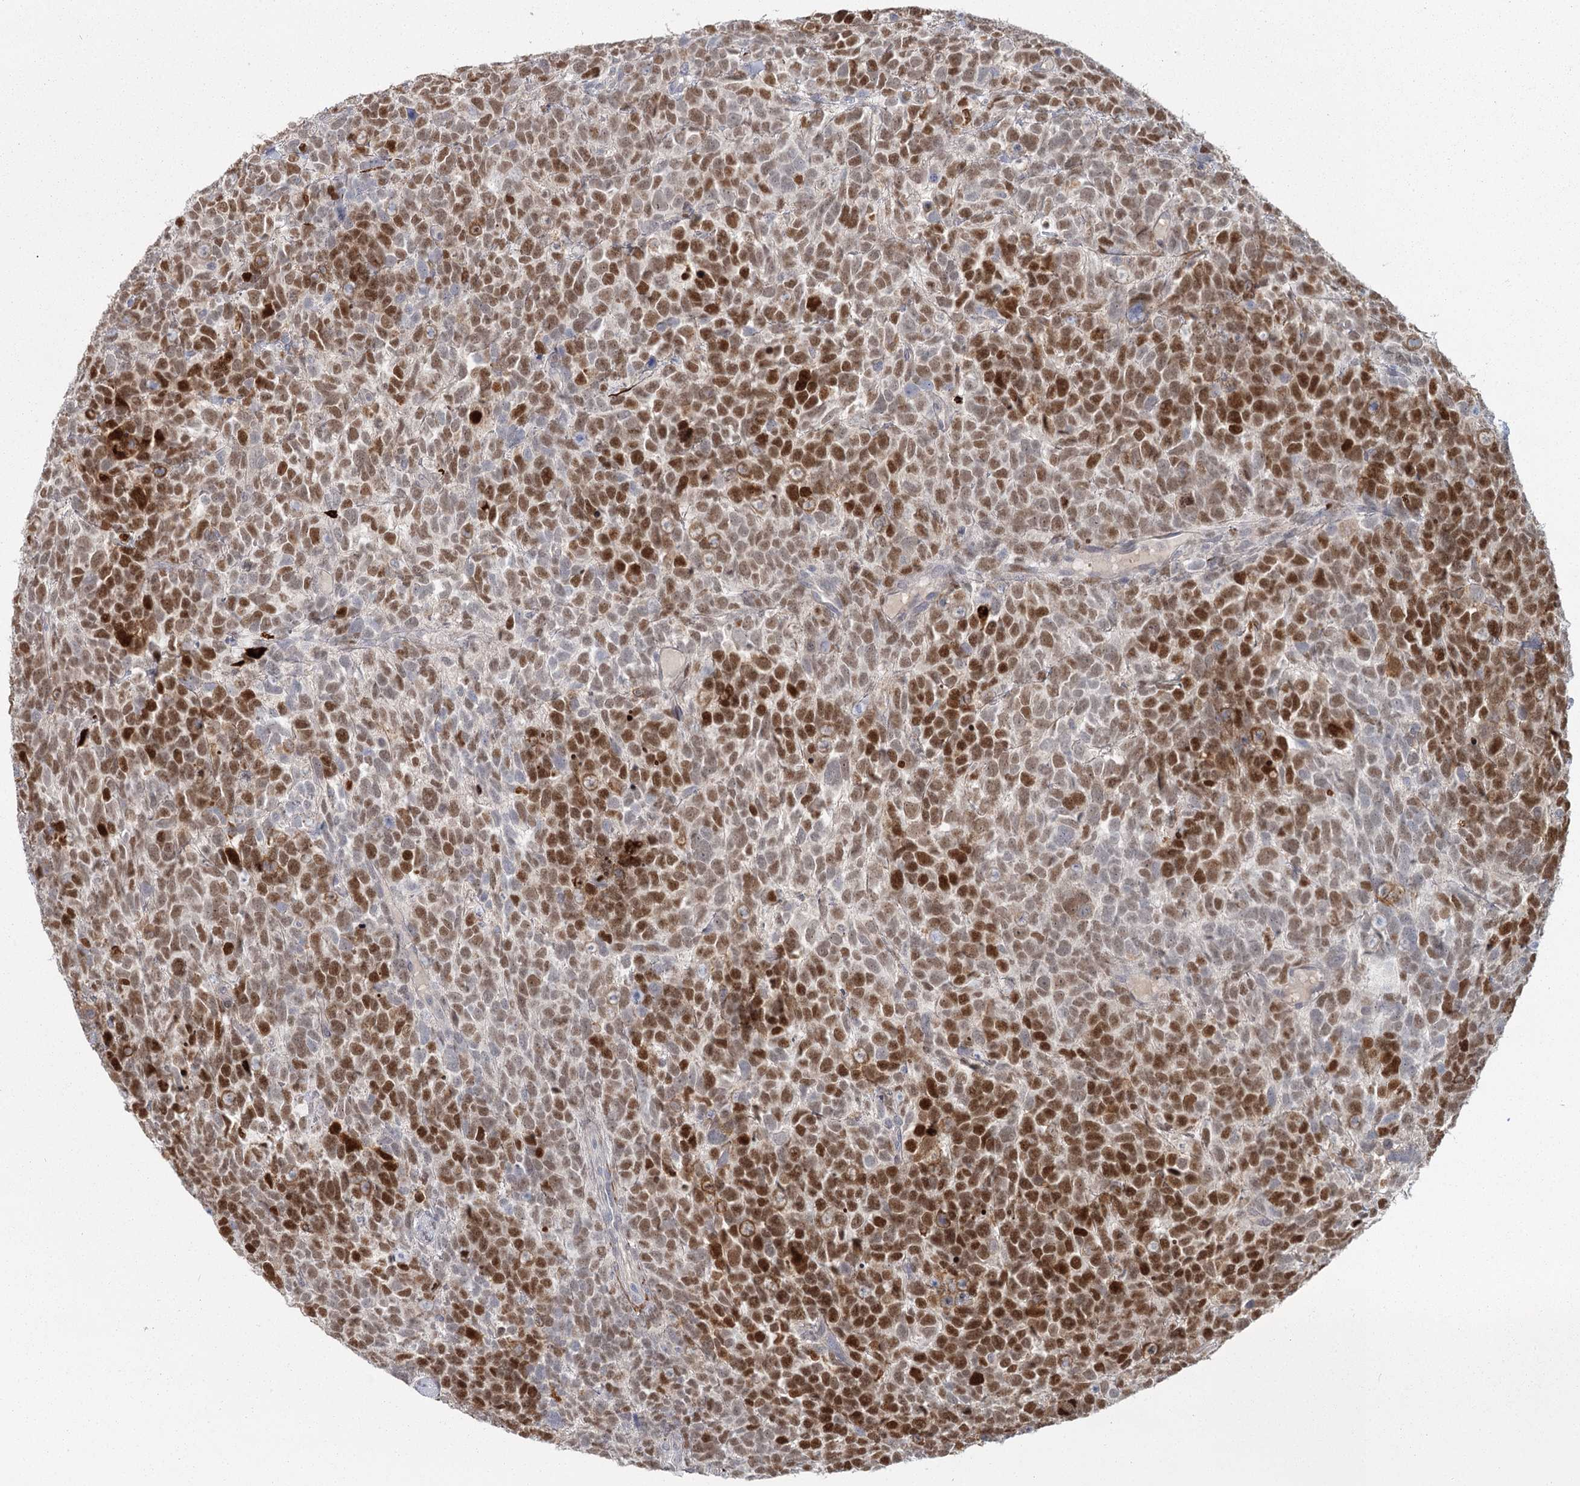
{"staining": {"intensity": "strong", "quantity": ">75%", "location": "nuclear"}, "tissue": "urothelial cancer", "cell_type": "Tumor cells", "image_type": "cancer", "snomed": [{"axis": "morphology", "description": "Urothelial carcinoma, High grade"}, {"axis": "topography", "description": "Urinary bladder"}], "caption": "Immunohistochemistry (IHC) (DAB (3,3'-diaminobenzidine)) staining of human urothelial carcinoma (high-grade) exhibits strong nuclear protein expression in approximately >75% of tumor cells.", "gene": "USP11", "patient": {"sex": "female", "age": 82}}